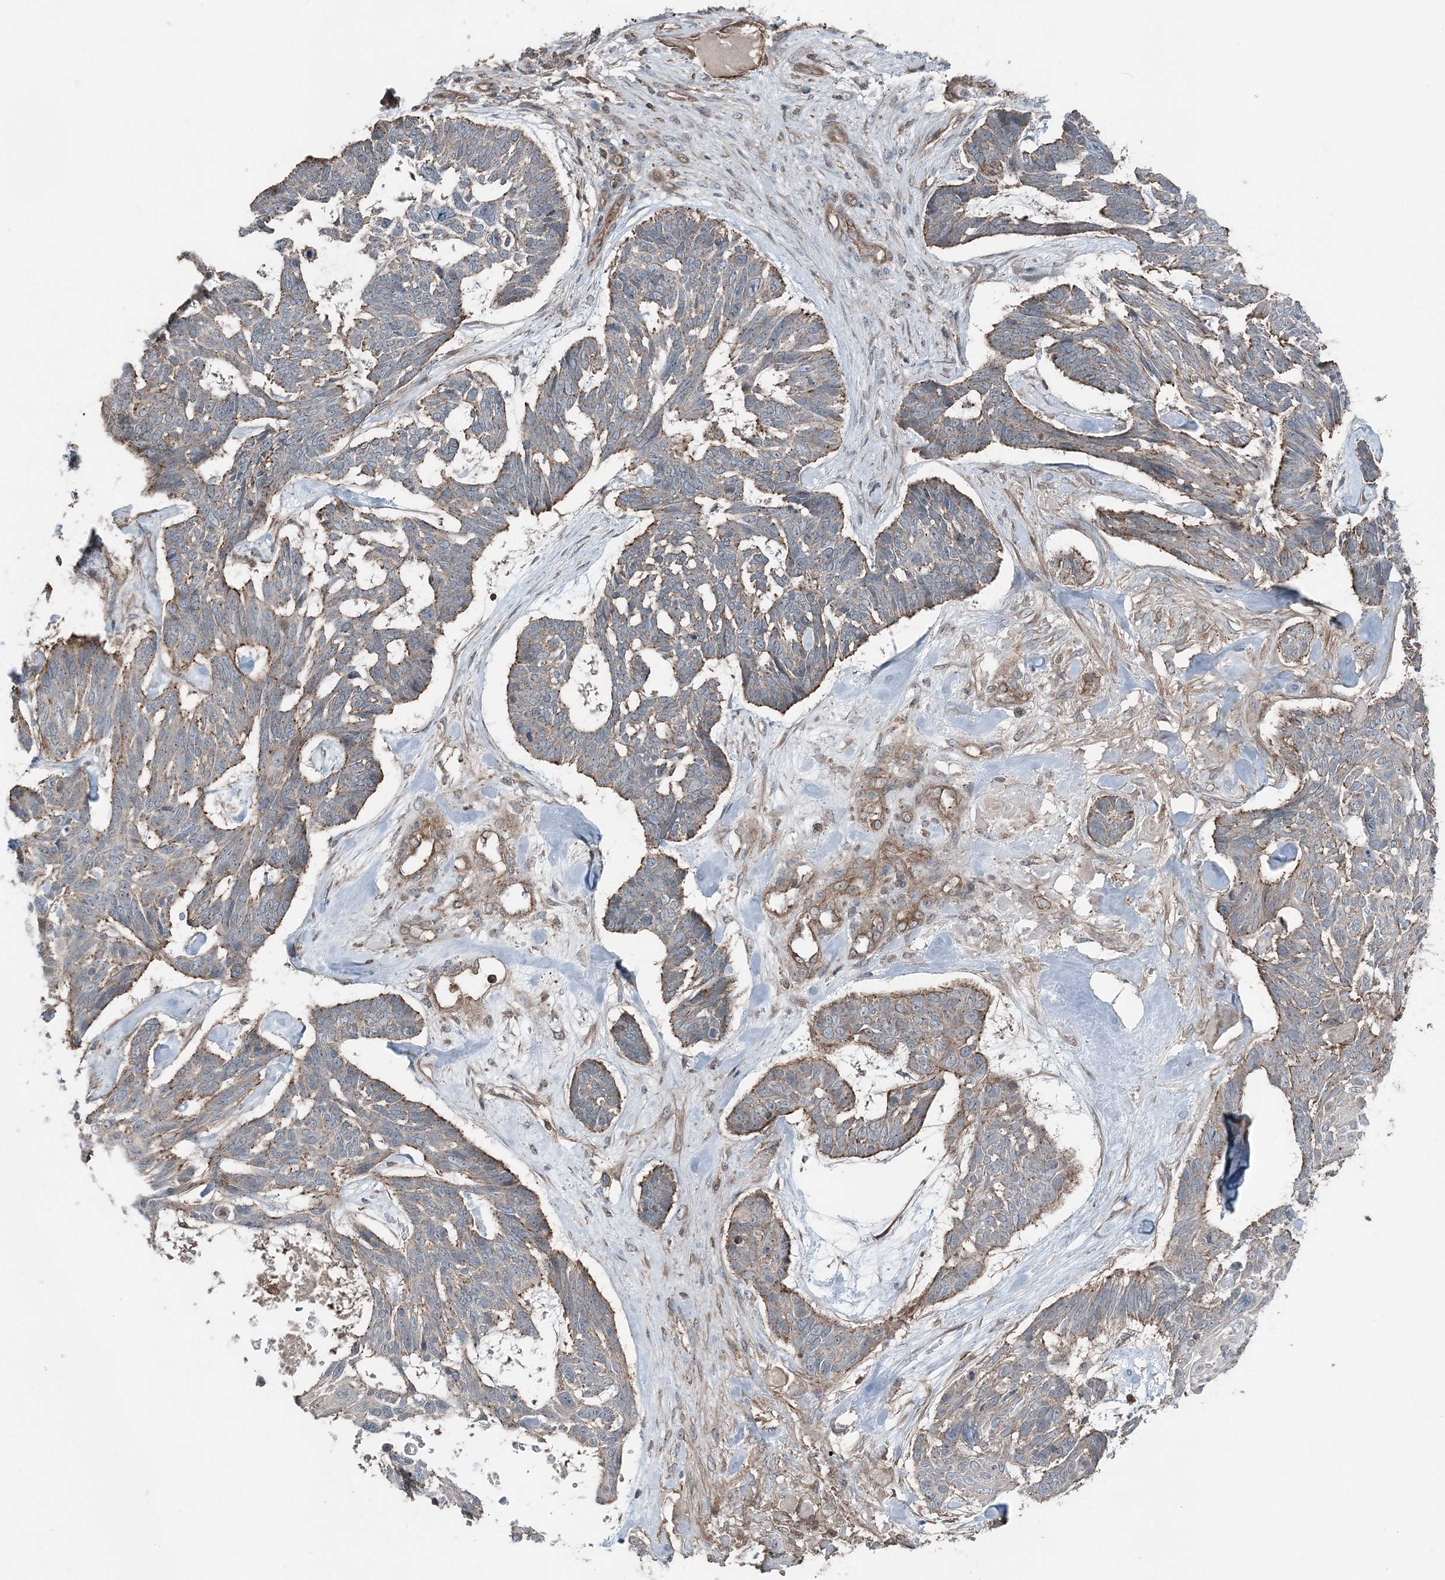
{"staining": {"intensity": "moderate", "quantity": "25%-75%", "location": "cytoplasmic/membranous"}, "tissue": "skin cancer", "cell_type": "Tumor cells", "image_type": "cancer", "snomed": [{"axis": "morphology", "description": "Basal cell carcinoma"}, {"axis": "topography", "description": "Skin"}], "caption": "Immunohistochemical staining of basal cell carcinoma (skin) displays medium levels of moderate cytoplasmic/membranous staining in about 25%-75% of tumor cells.", "gene": "KY", "patient": {"sex": "male", "age": 88}}